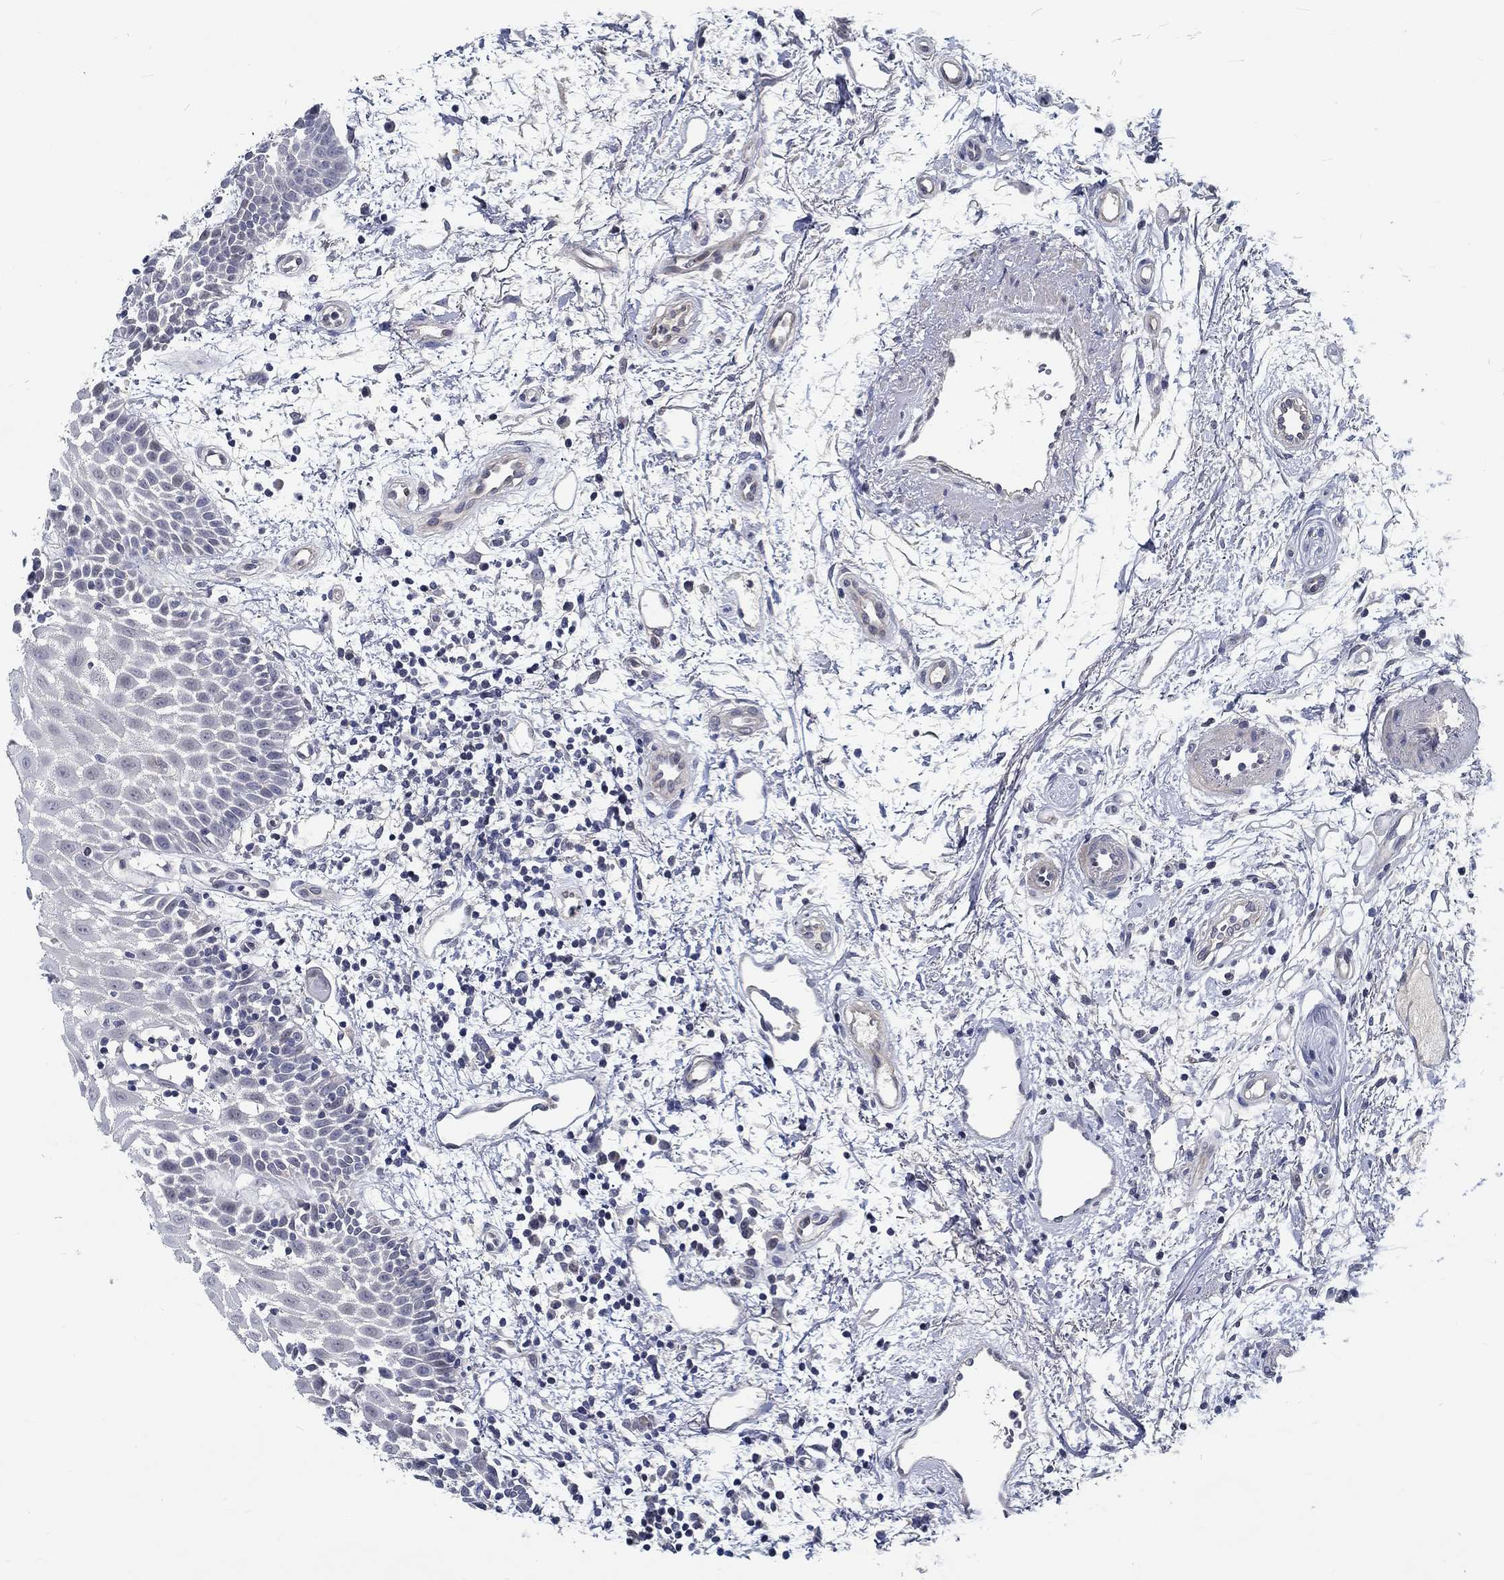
{"staining": {"intensity": "negative", "quantity": "none", "location": "none"}, "tissue": "oral mucosa", "cell_type": "Squamous epithelial cells", "image_type": "normal", "snomed": [{"axis": "morphology", "description": "Normal tissue, NOS"}, {"axis": "morphology", "description": "Squamous cell carcinoma, NOS"}, {"axis": "topography", "description": "Oral tissue"}, {"axis": "topography", "description": "Head-Neck"}], "caption": "Immunohistochemistry of normal oral mucosa displays no staining in squamous epithelial cells.", "gene": "MYBPC1", "patient": {"sex": "female", "age": 75}}